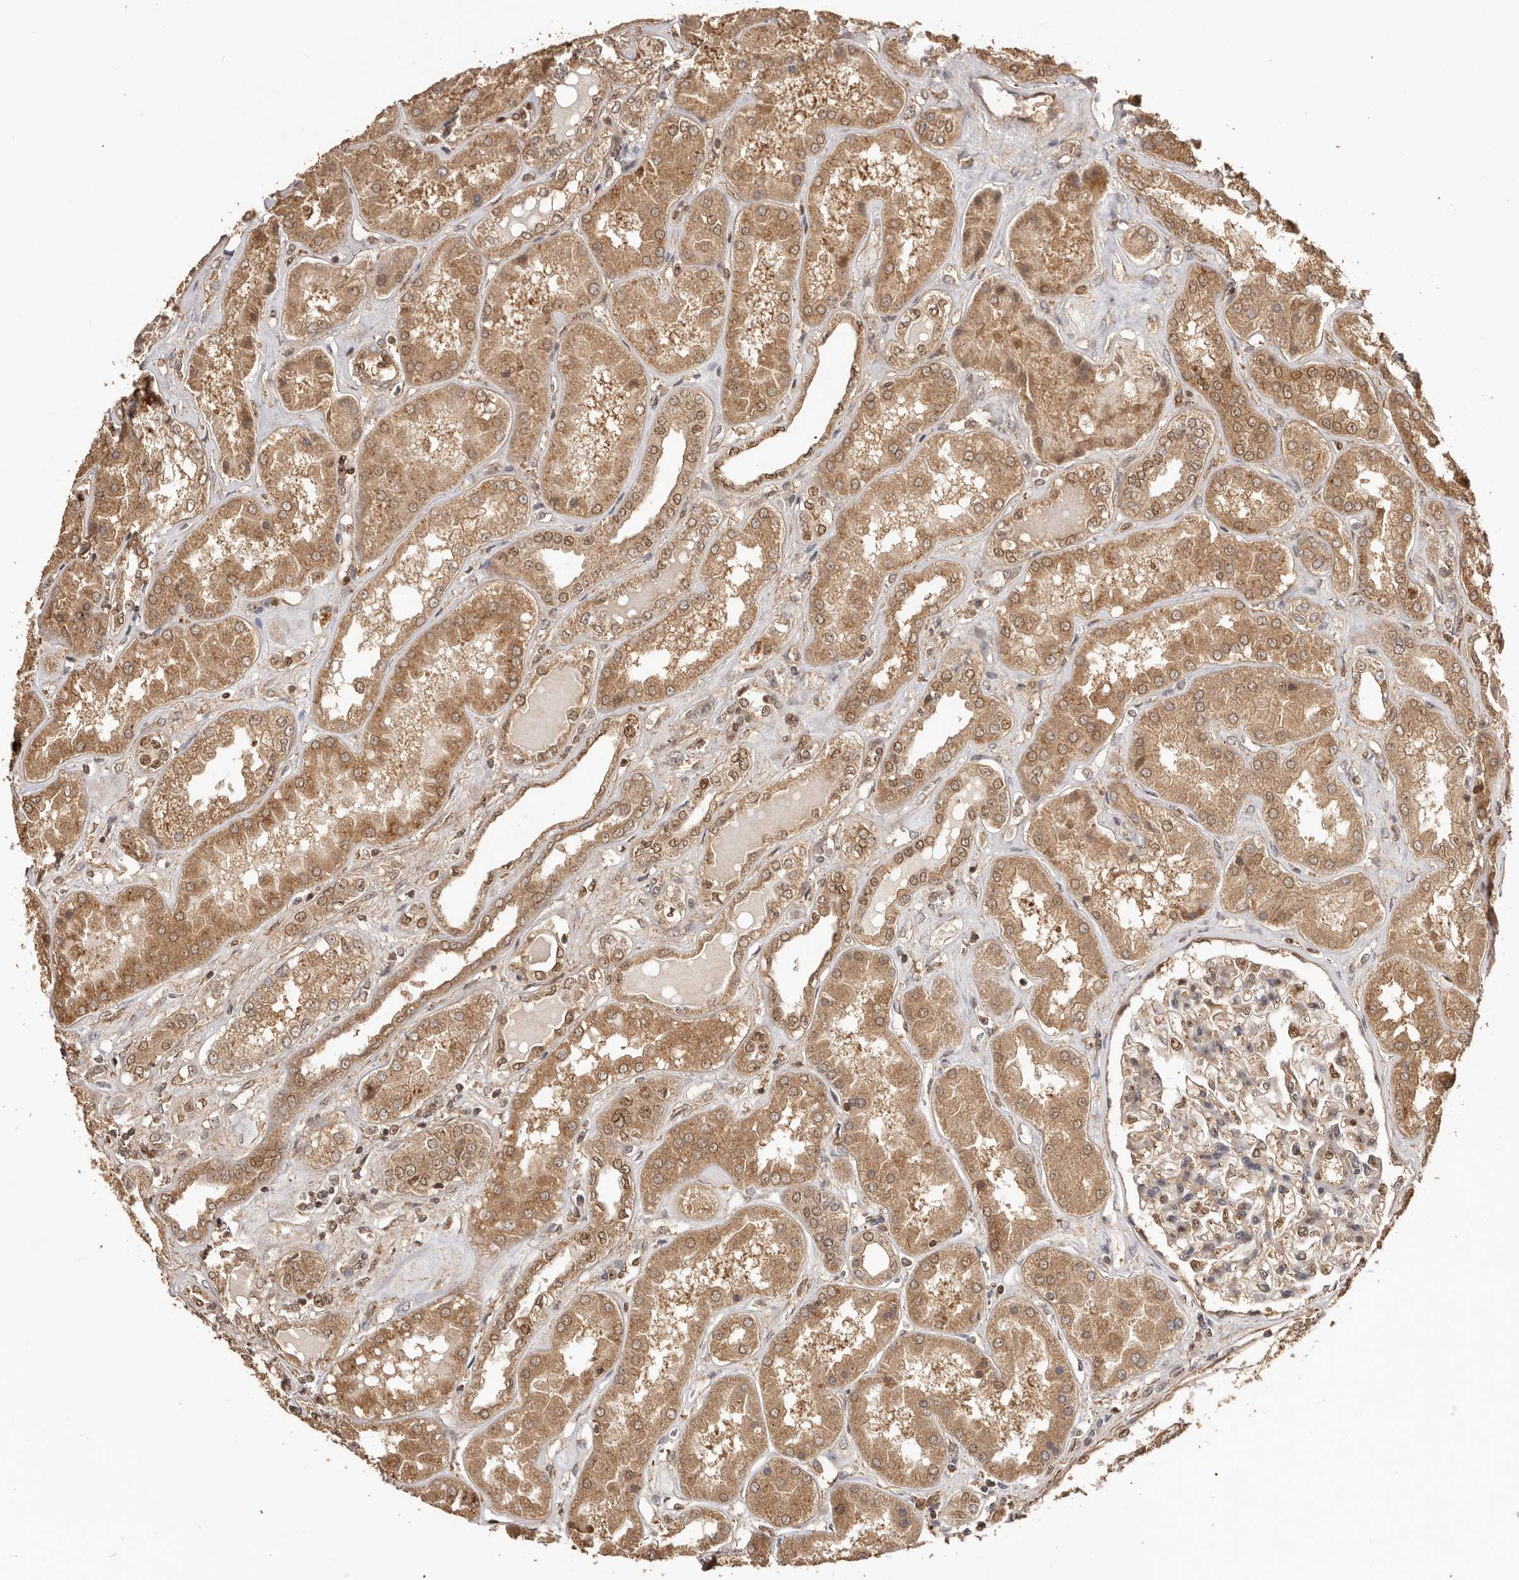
{"staining": {"intensity": "moderate", "quantity": "25%-75%", "location": "cytoplasmic/membranous,nuclear"}, "tissue": "kidney", "cell_type": "Cells in glomeruli", "image_type": "normal", "snomed": [{"axis": "morphology", "description": "Normal tissue, NOS"}, {"axis": "topography", "description": "Kidney"}], "caption": "Immunohistochemical staining of normal kidney shows 25%-75% levels of moderate cytoplasmic/membranous,nuclear protein positivity in about 25%-75% of cells in glomeruli. Immunohistochemistry (ihc) stains the protein of interest in brown and the nuclei are stained blue.", "gene": "UBR2", "patient": {"sex": "female", "age": 56}}